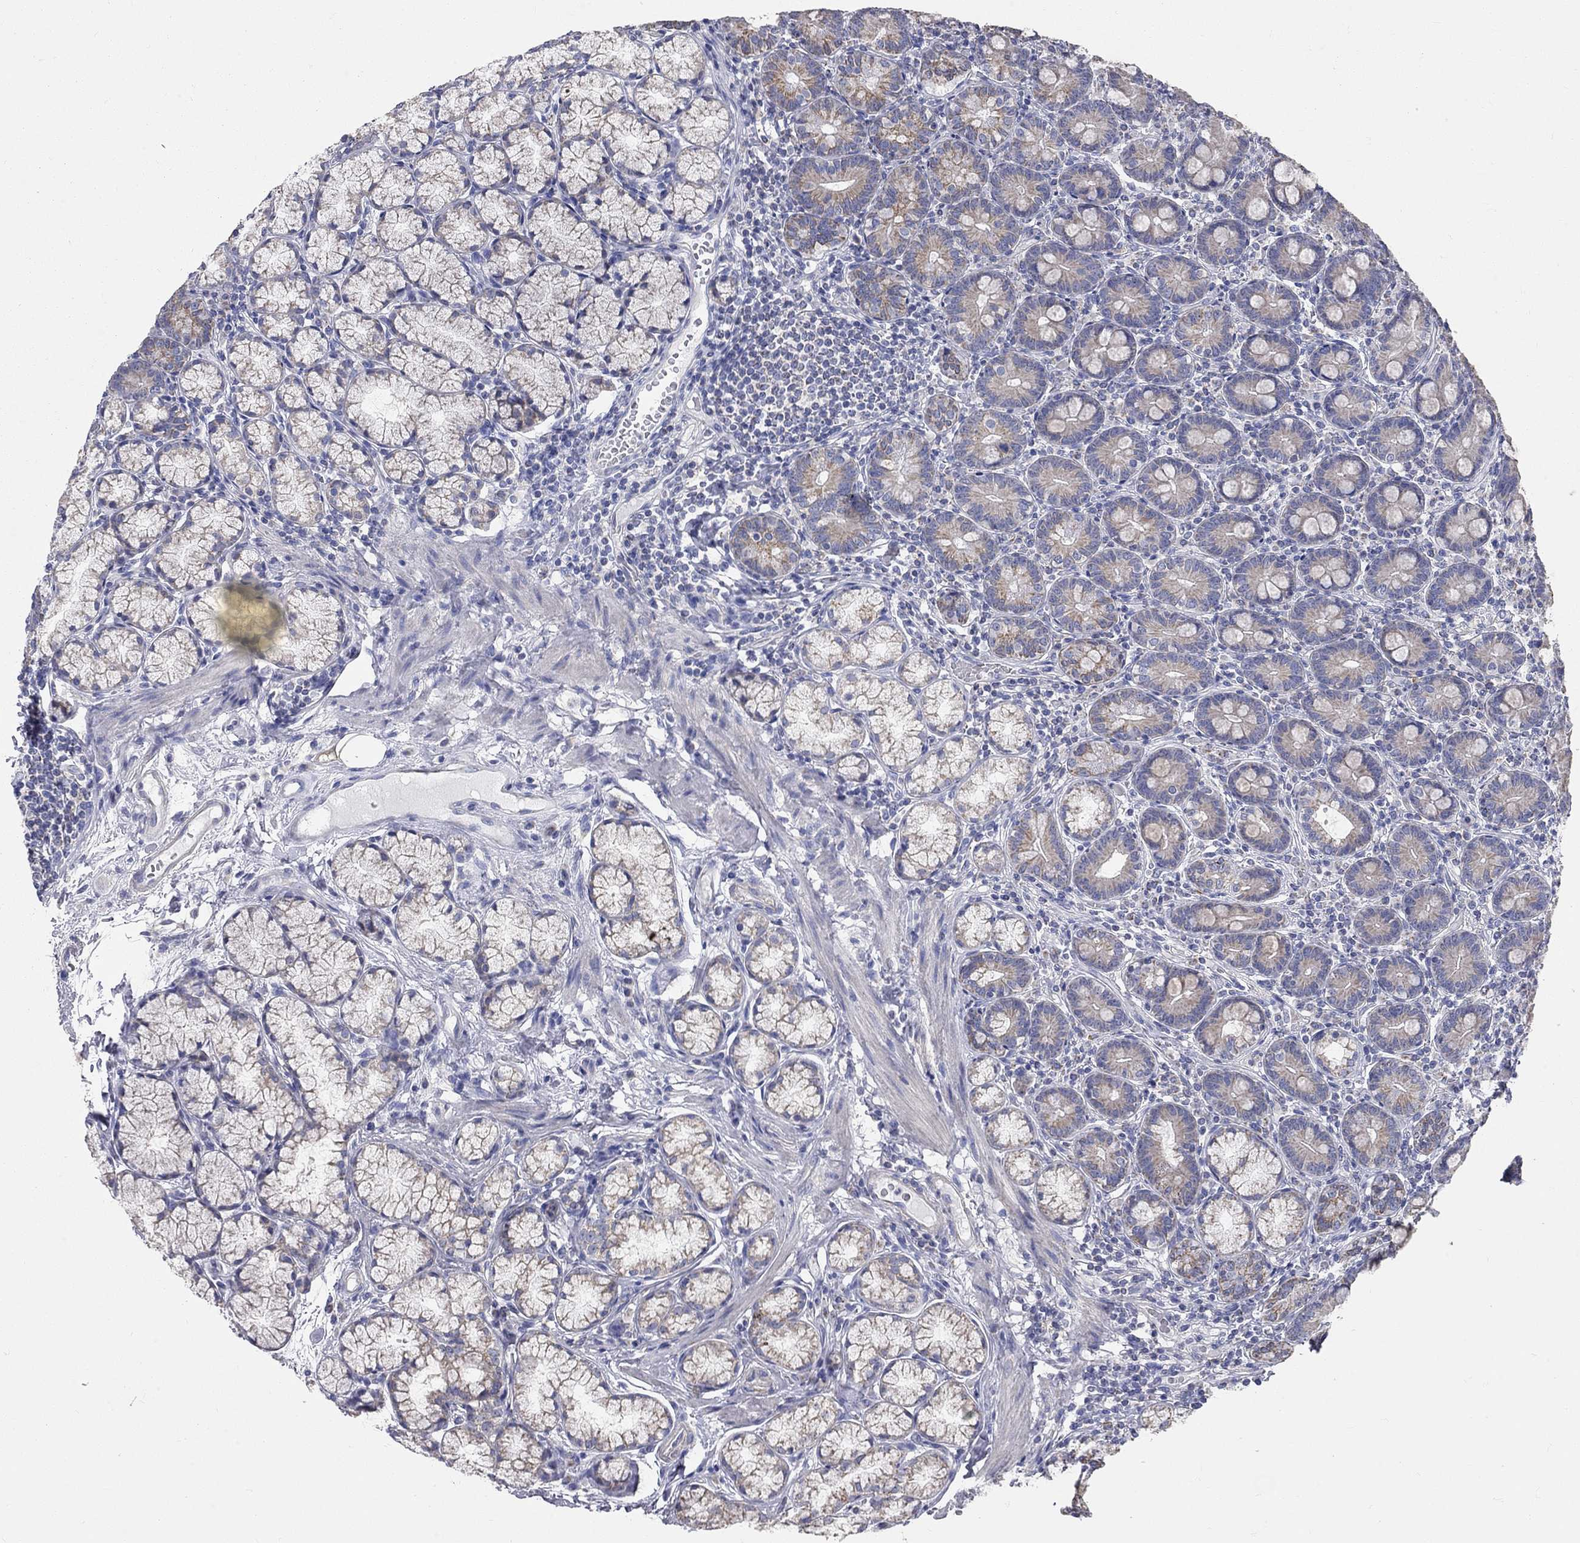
{"staining": {"intensity": "strong", "quantity": "<25%", "location": "cytoplasmic/membranous"}, "tissue": "duodenum", "cell_type": "Glandular cells", "image_type": "normal", "snomed": [{"axis": "morphology", "description": "Normal tissue, NOS"}, {"axis": "topography", "description": "Duodenum"}], "caption": "Glandular cells show strong cytoplasmic/membranous expression in about <25% of cells in benign duodenum.", "gene": "CFAP161", "patient": {"sex": "female", "age": 67}}